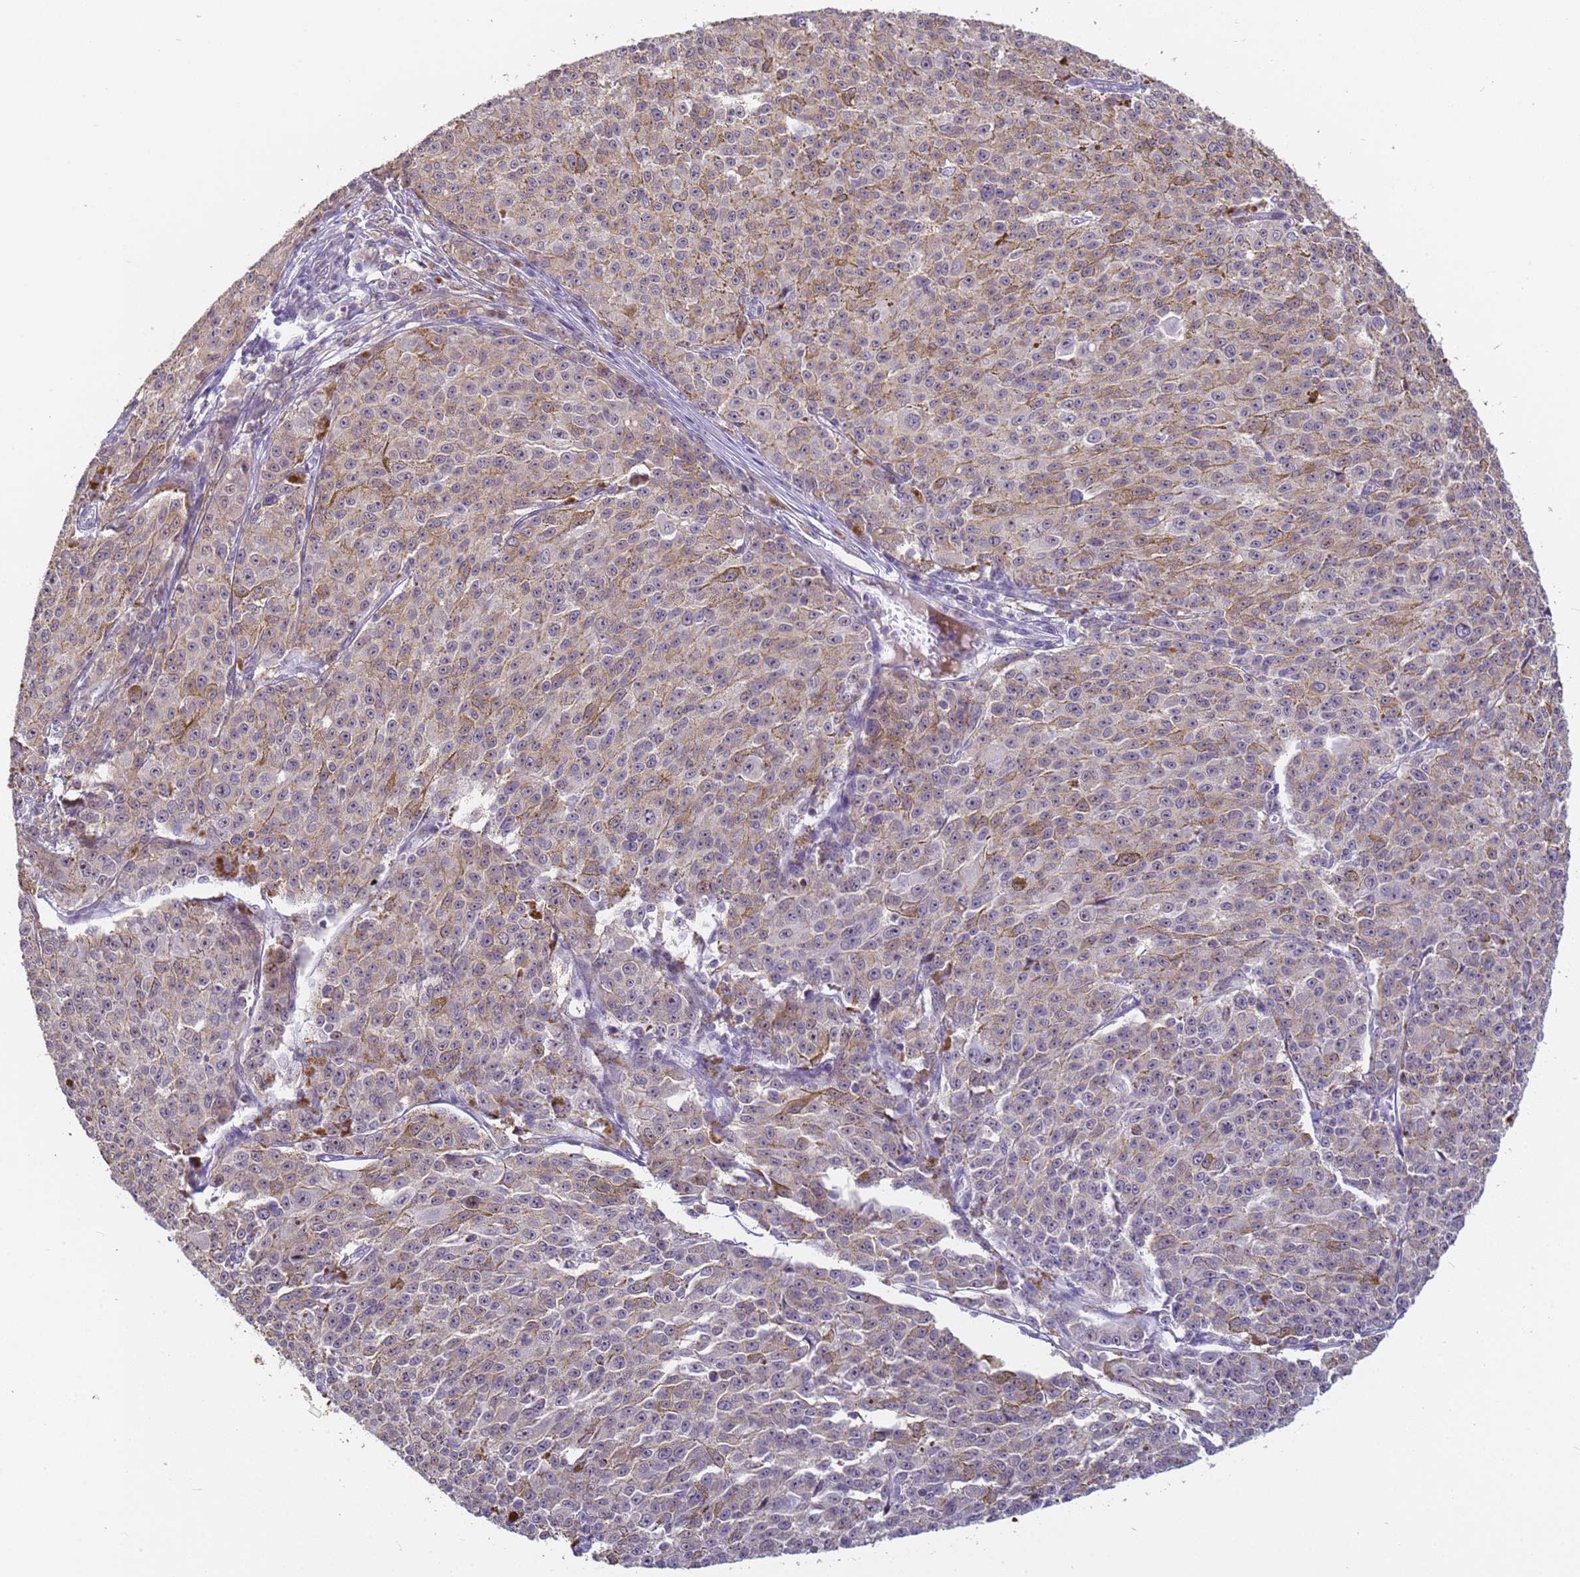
{"staining": {"intensity": "weak", "quantity": "25%-75%", "location": "cytoplasmic/membranous"}, "tissue": "melanoma", "cell_type": "Tumor cells", "image_type": "cancer", "snomed": [{"axis": "morphology", "description": "Malignant melanoma, NOS"}, {"axis": "topography", "description": "Skin"}], "caption": "The micrograph displays staining of melanoma, revealing weak cytoplasmic/membranous protein positivity (brown color) within tumor cells.", "gene": "VWA3A", "patient": {"sex": "female", "age": 52}}